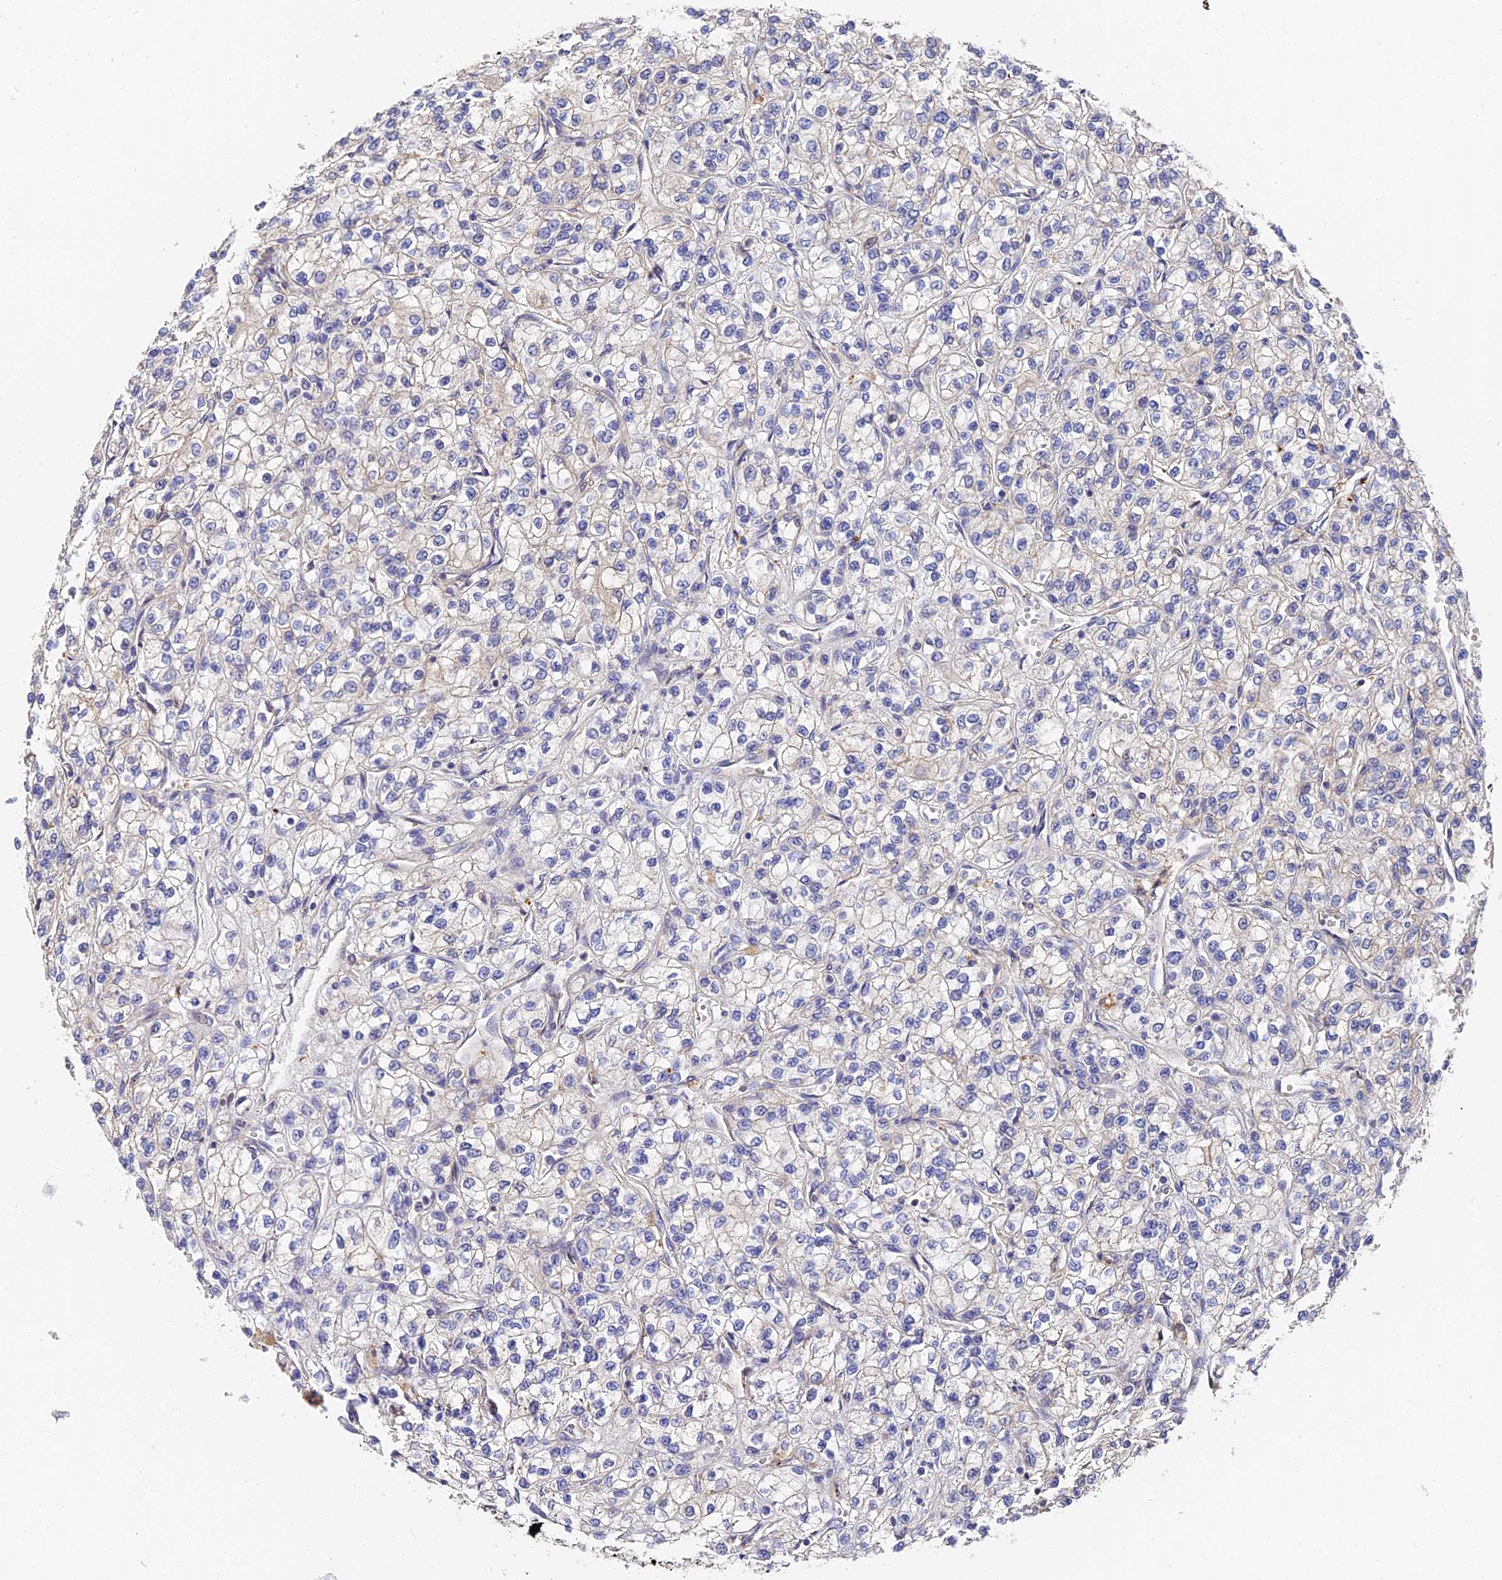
{"staining": {"intensity": "negative", "quantity": "none", "location": "none"}, "tissue": "renal cancer", "cell_type": "Tumor cells", "image_type": "cancer", "snomed": [{"axis": "morphology", "description": "Adenocarcinoma, NOS"}, {"axis": "topography", "description": "Kidney"}], "caption": "Renal cancer (adenocarcinoma) was stained to show a protein in brown. There is no significant positivity in tumor cells.", "gene": "CCDC113", "patient": {"sex": "male", "age": 80}}